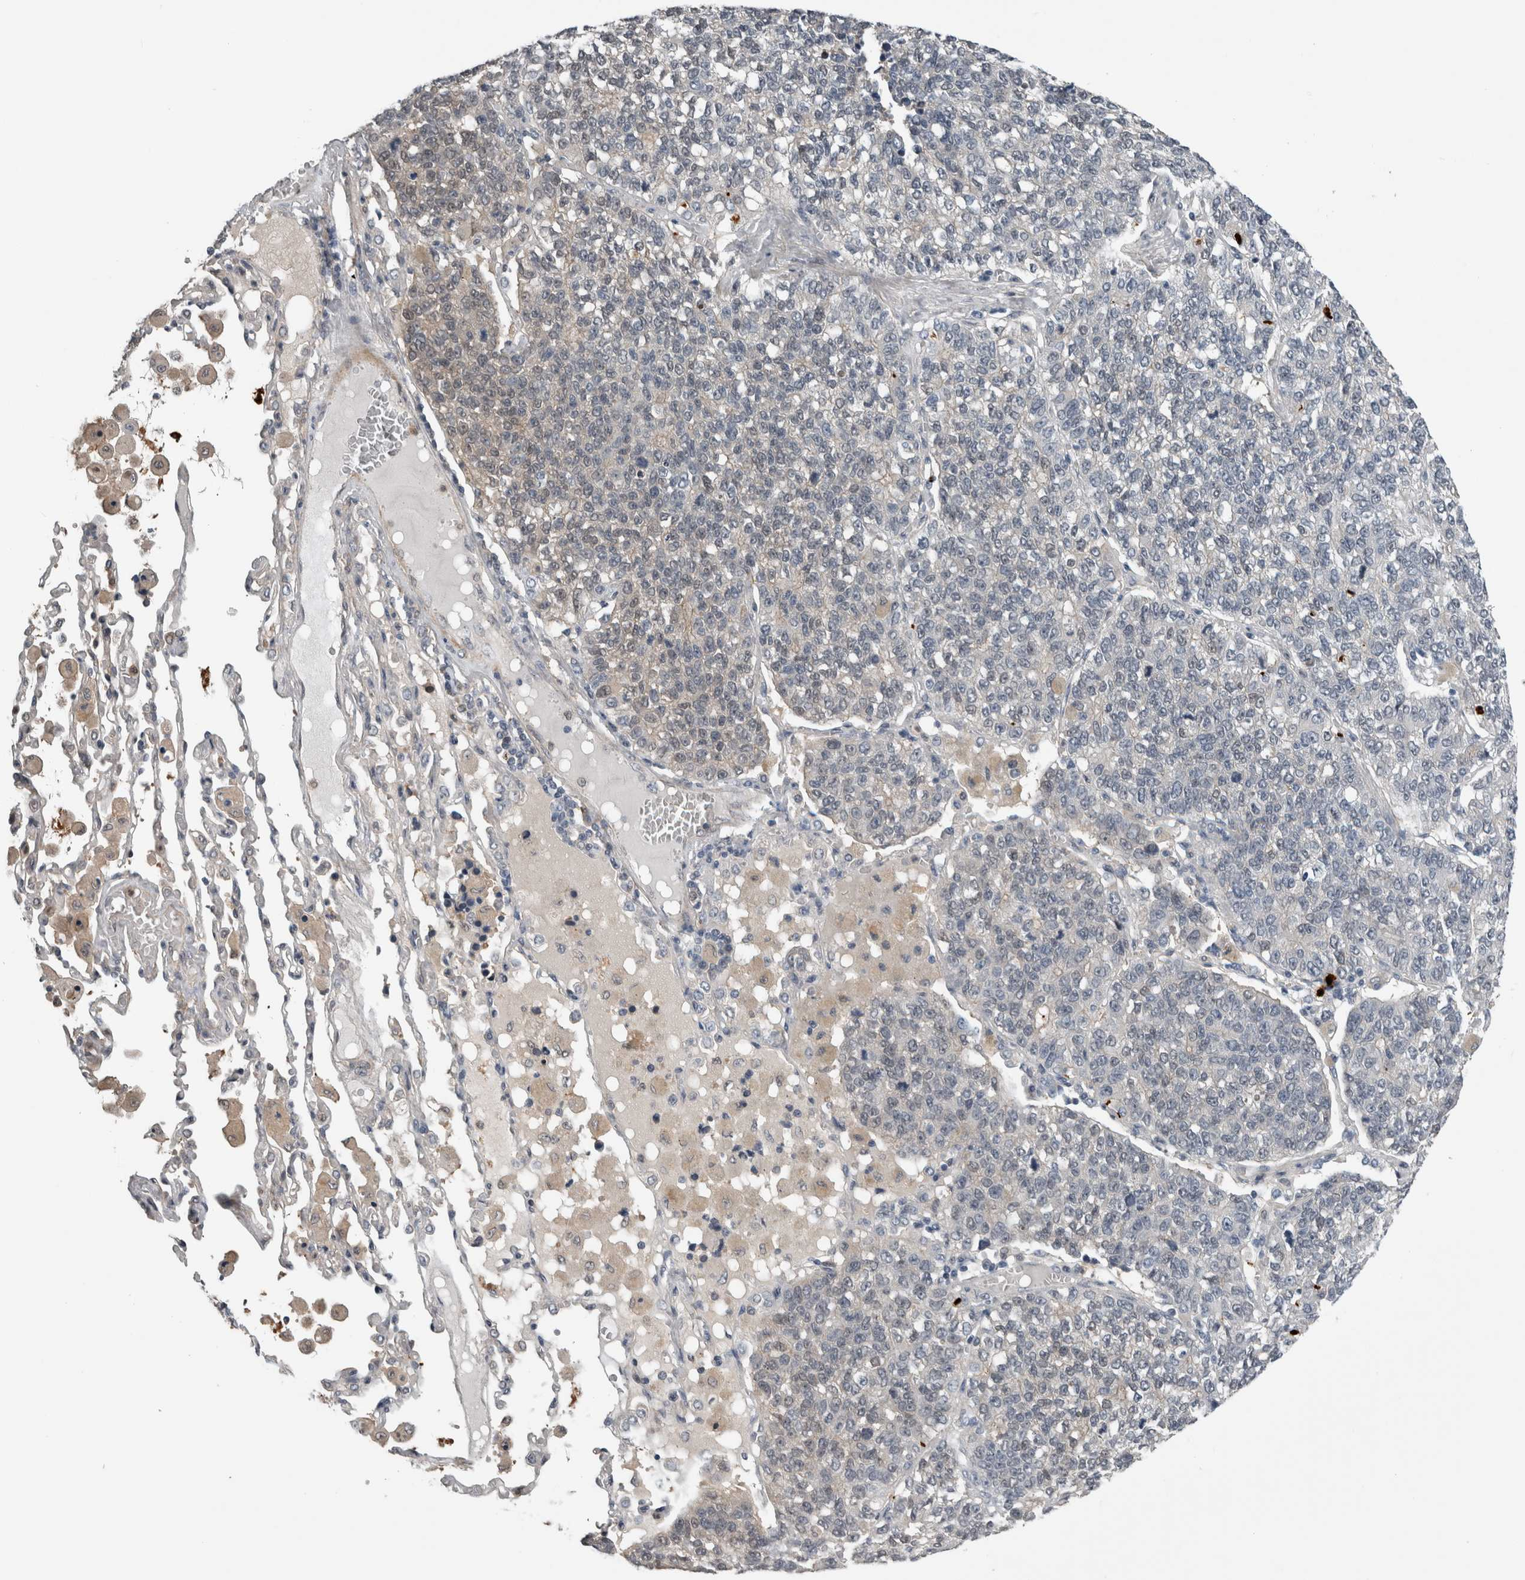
{"staining": {"intensity": "weak", "quantity": "<25%", "location": "cytoplasmic/membranous"}, "tissue": "lung cancer", "cell_type": "Tumor cells", "image_type": "cancer", "snomed": [{"axis": "morphology", "description": "Adenocarcinoma, NOS"}, {"axis": "topography", "description": "Lung"}], "caption": "Immunohistochemistry photomicrograph of human lung cancer (adenocarcinoma) stained for a protein (brown), which reveals no positivity in tumor cells. Nuclei are stained in blue.", "gene": "NAPRT", "patient": {"sex": "male", "age": 49}}